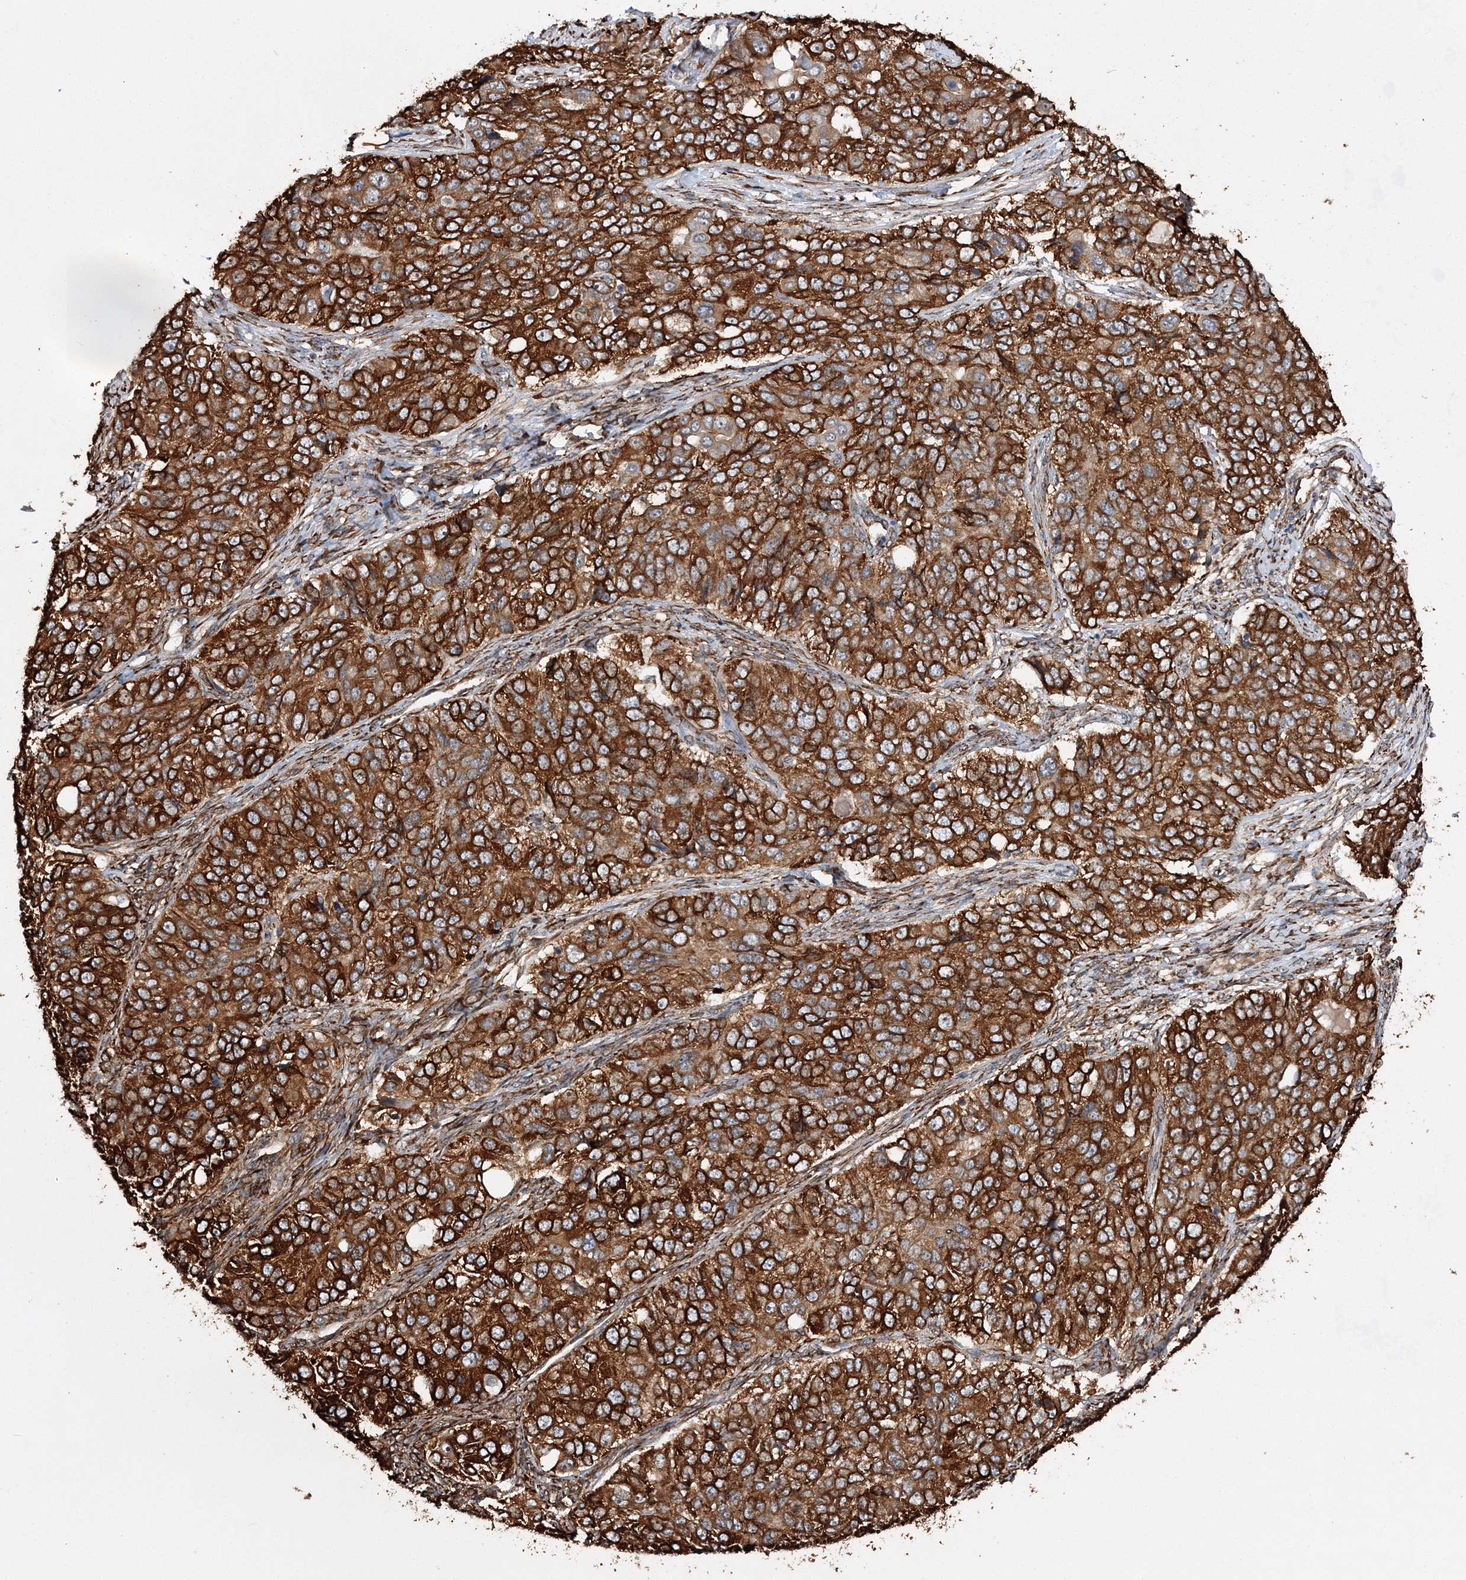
{"staining": {"intensity": "strong", "quantity": ">75%", "location": "cytoplasmic/membranous"}, "tissue": "ovarian cancer", "cell_type": "Tumor cells", "image_type": "cancer", "snomed": [{"axis": "morphology", "description": "Carcinoma, endometroid"}, {"axis": "topography", "description": "Ovary"}], "caption": "Ovarian endometroid carcinoma stained with DAB (3,3'-diaminobenzidine) immunohistochemistry demonstrates high levels of strong cytoplasmic/membranous staining in approximately >75% of tumor cells.", "gene": "SCRN3", "patient": {"sex": "female", "age": 51}}